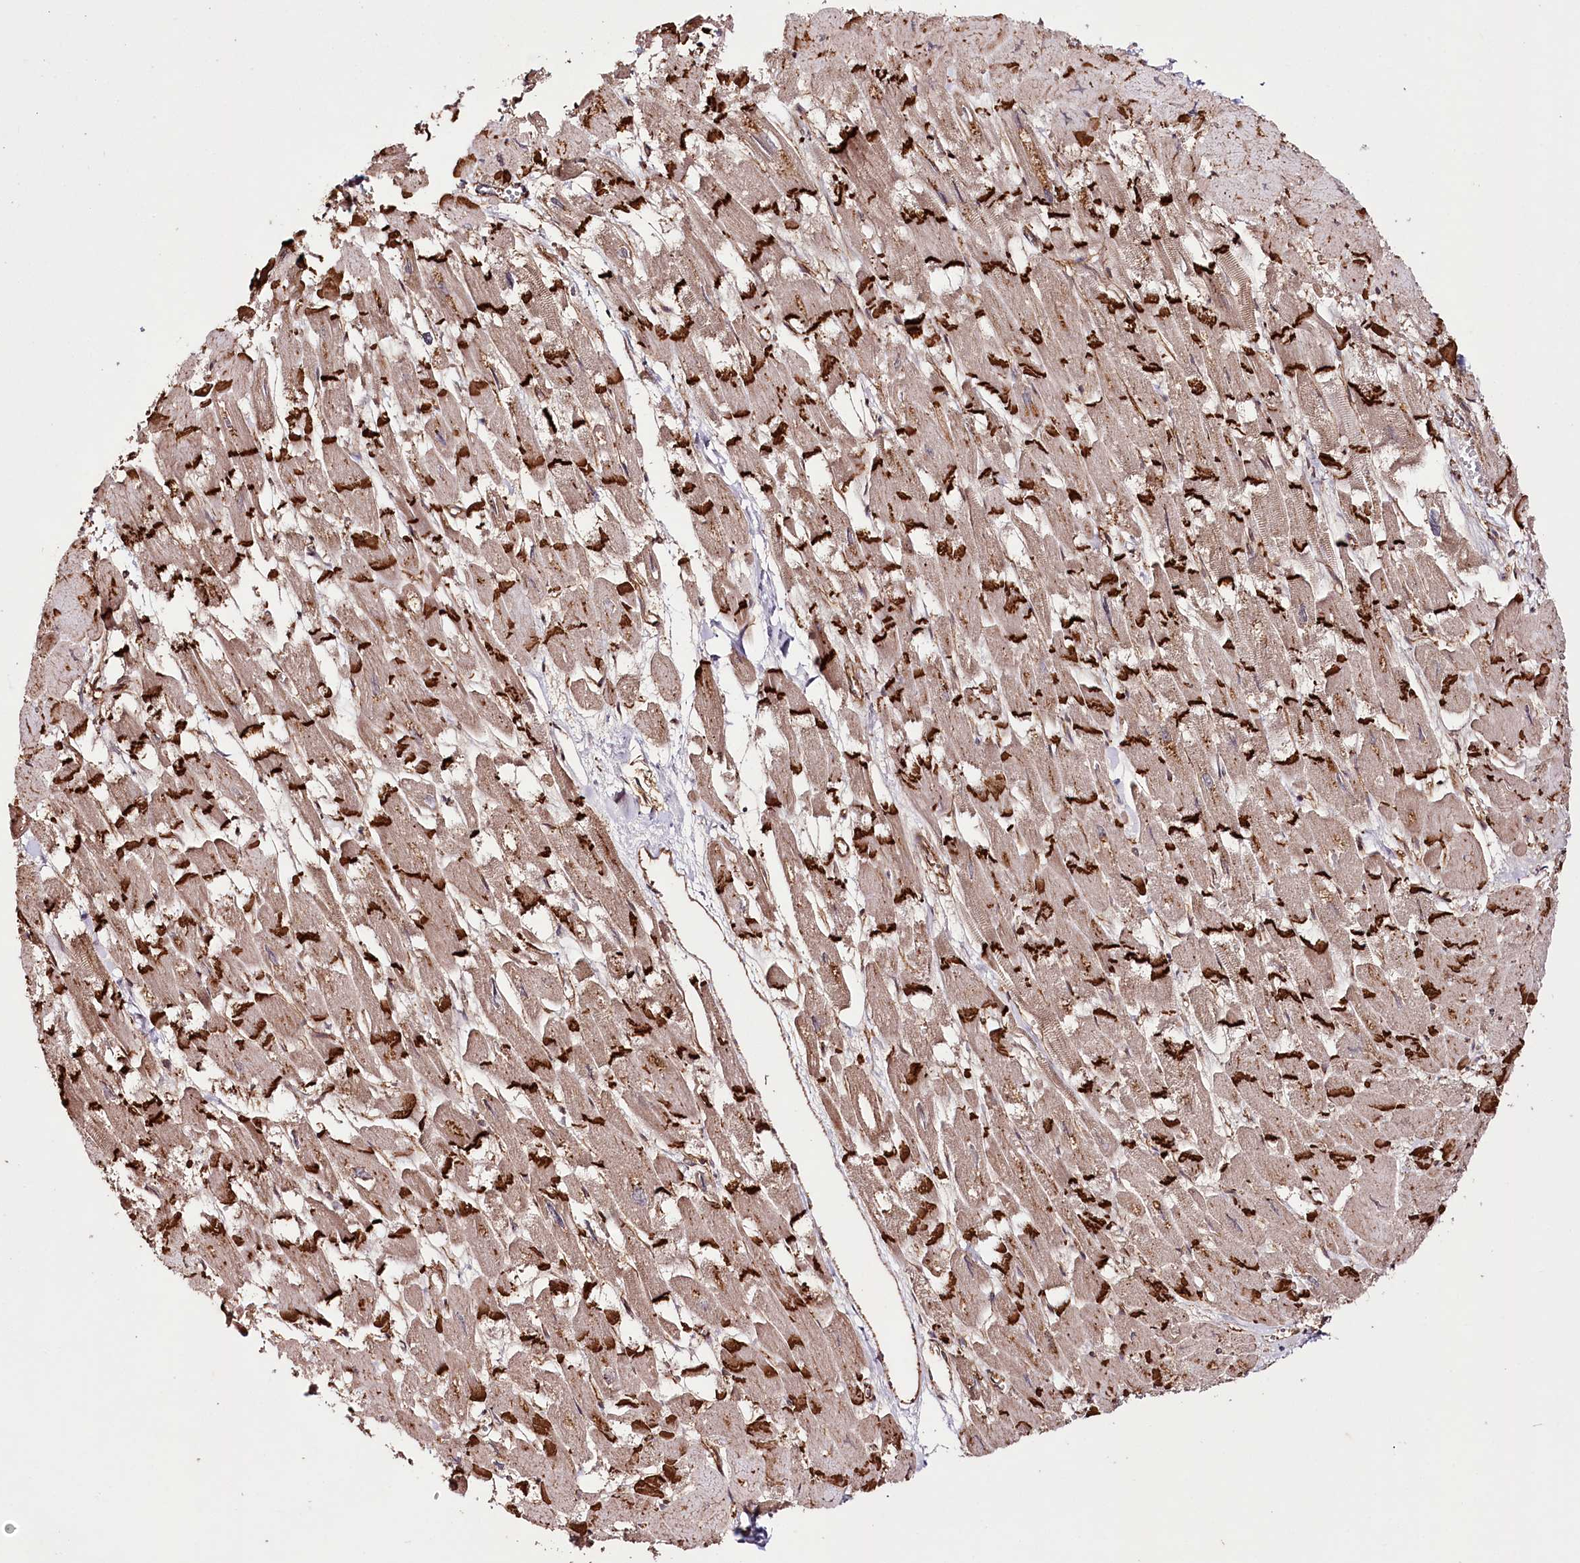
{"staining": {"intensity": "strong", "quantity": ">75%", "location": "cytoplasmic/membranous"}, "tissue": "heart muscle", "cell_type": "Cardiomyocytes", "image_type": "normal", "snomed": [{"axis": "morphology", "description": "Normal tissue, NOS"}, {"axis": "topography", "description": "Heart"}], "caption": "Immunohistochemistry (DAB) staining of unremarkable heart muscle exhibits strong cytoplasmic/membranous protein positivity in approximately >75% of cardiomyocytes. (DAB (3,3'-diaminobenzidine) IHC with brightfield microscopy, high magnification).", "gene": "DHX29", "patient": {"sex": "male", "age": 54}}